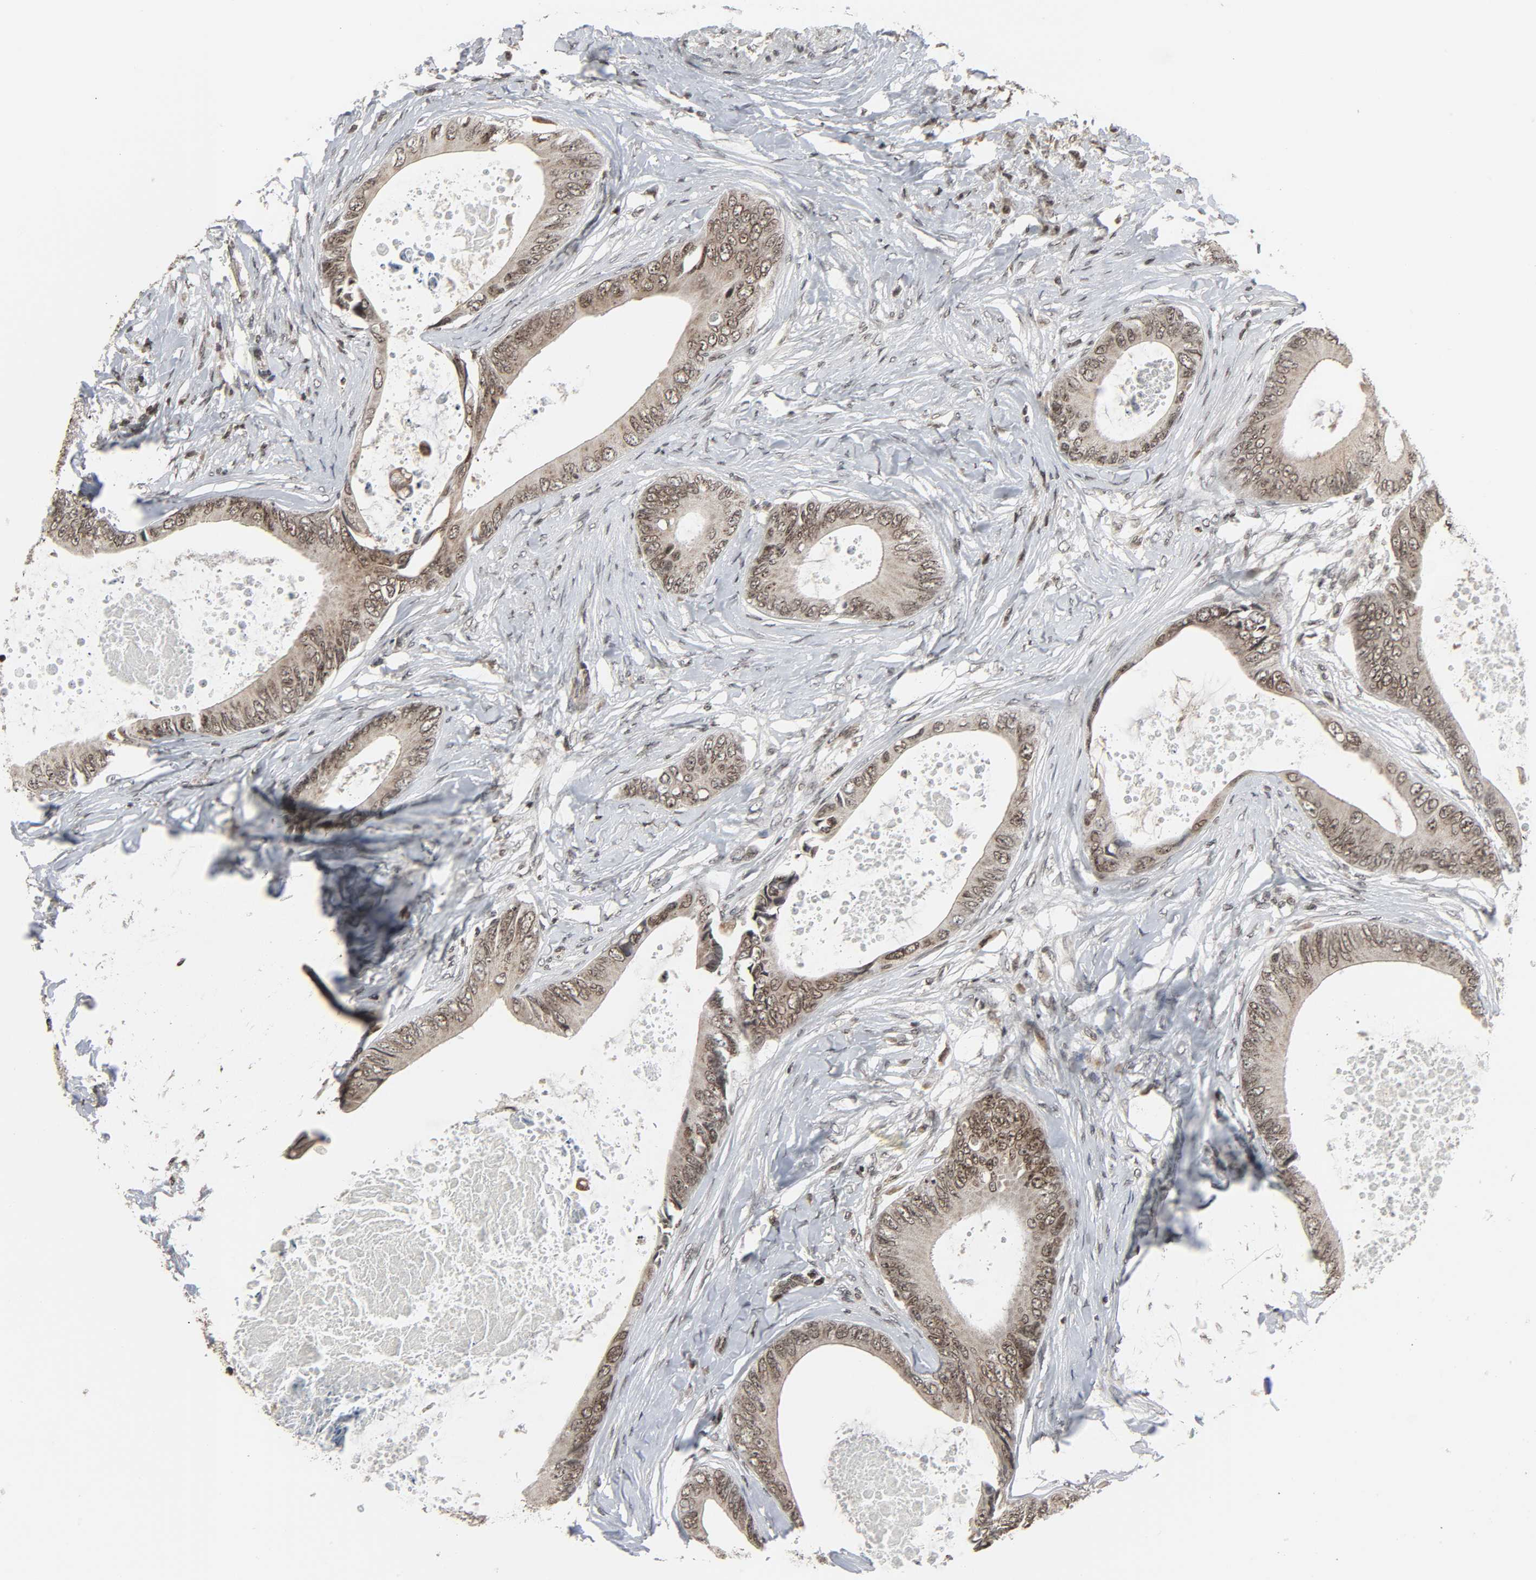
{"staining": {"intensity": "weak", "quantity": ">75%", "location": "nuclear"}, "tissue": "colorectal cancer", "cell_type": "Tumor cells", "image_type": "cancer", "snomed": [{"axis": "morphology", "description": "Normal tissue, NOS"}, {"axis": "morphology", "description": "Adenocarcinoma, NOS"}, {"axis": "topography", "description": "Rectum"}, {"axis": "topography", "description": "Peripheral nerve tissue"}], "caption": "Colorectal cancer (adenocarcinoma) stained for a protein shows weak nuclear positivity in tumor cells.", "gene": "XRCC1", "patient": {"sex": "female", "age": 77}}